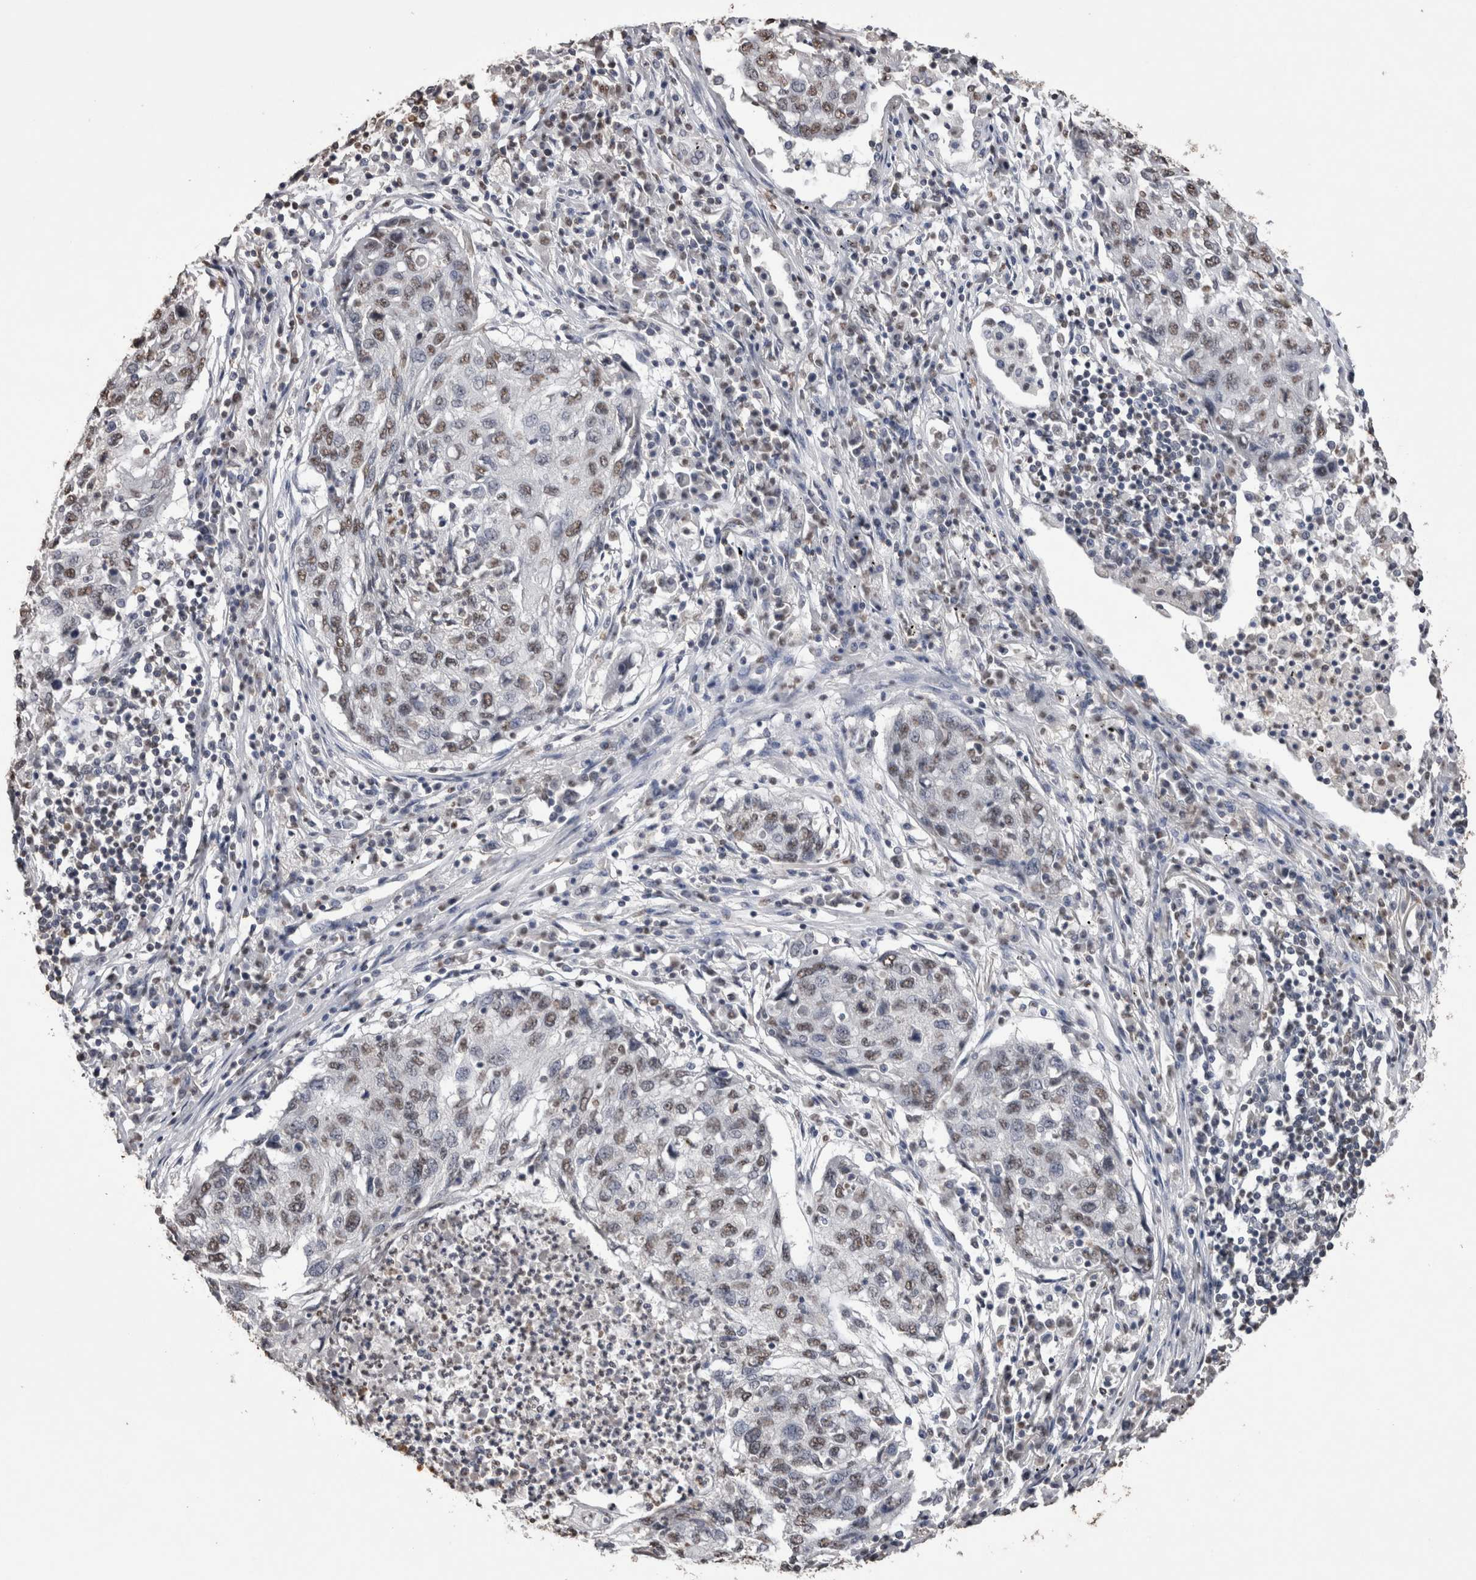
{"staining": {"intensity": "weak", "quantity": "25%-75%", "location": "nuclear"}, "tissue": "lung cancer", "cell_type": "Tumor cells", "image_type": "cancer", "snomed": [{"axis": "morphology", "description": "Squamous cell carcinoma, NOS"}, {"axis": "topography", "description": "Lung"}], "caption": "An immunohistochemistry (IHC) photomicrograph of tumor tissue is shown. Protein staining in brown shows weak nuclear positivity in lung squamous cell carcinoma within tumor cells. (IHC, brightfield microscopy, high magnification).", "gene": "NTHL1", "patient": {"sex": "female", "age": 63}}